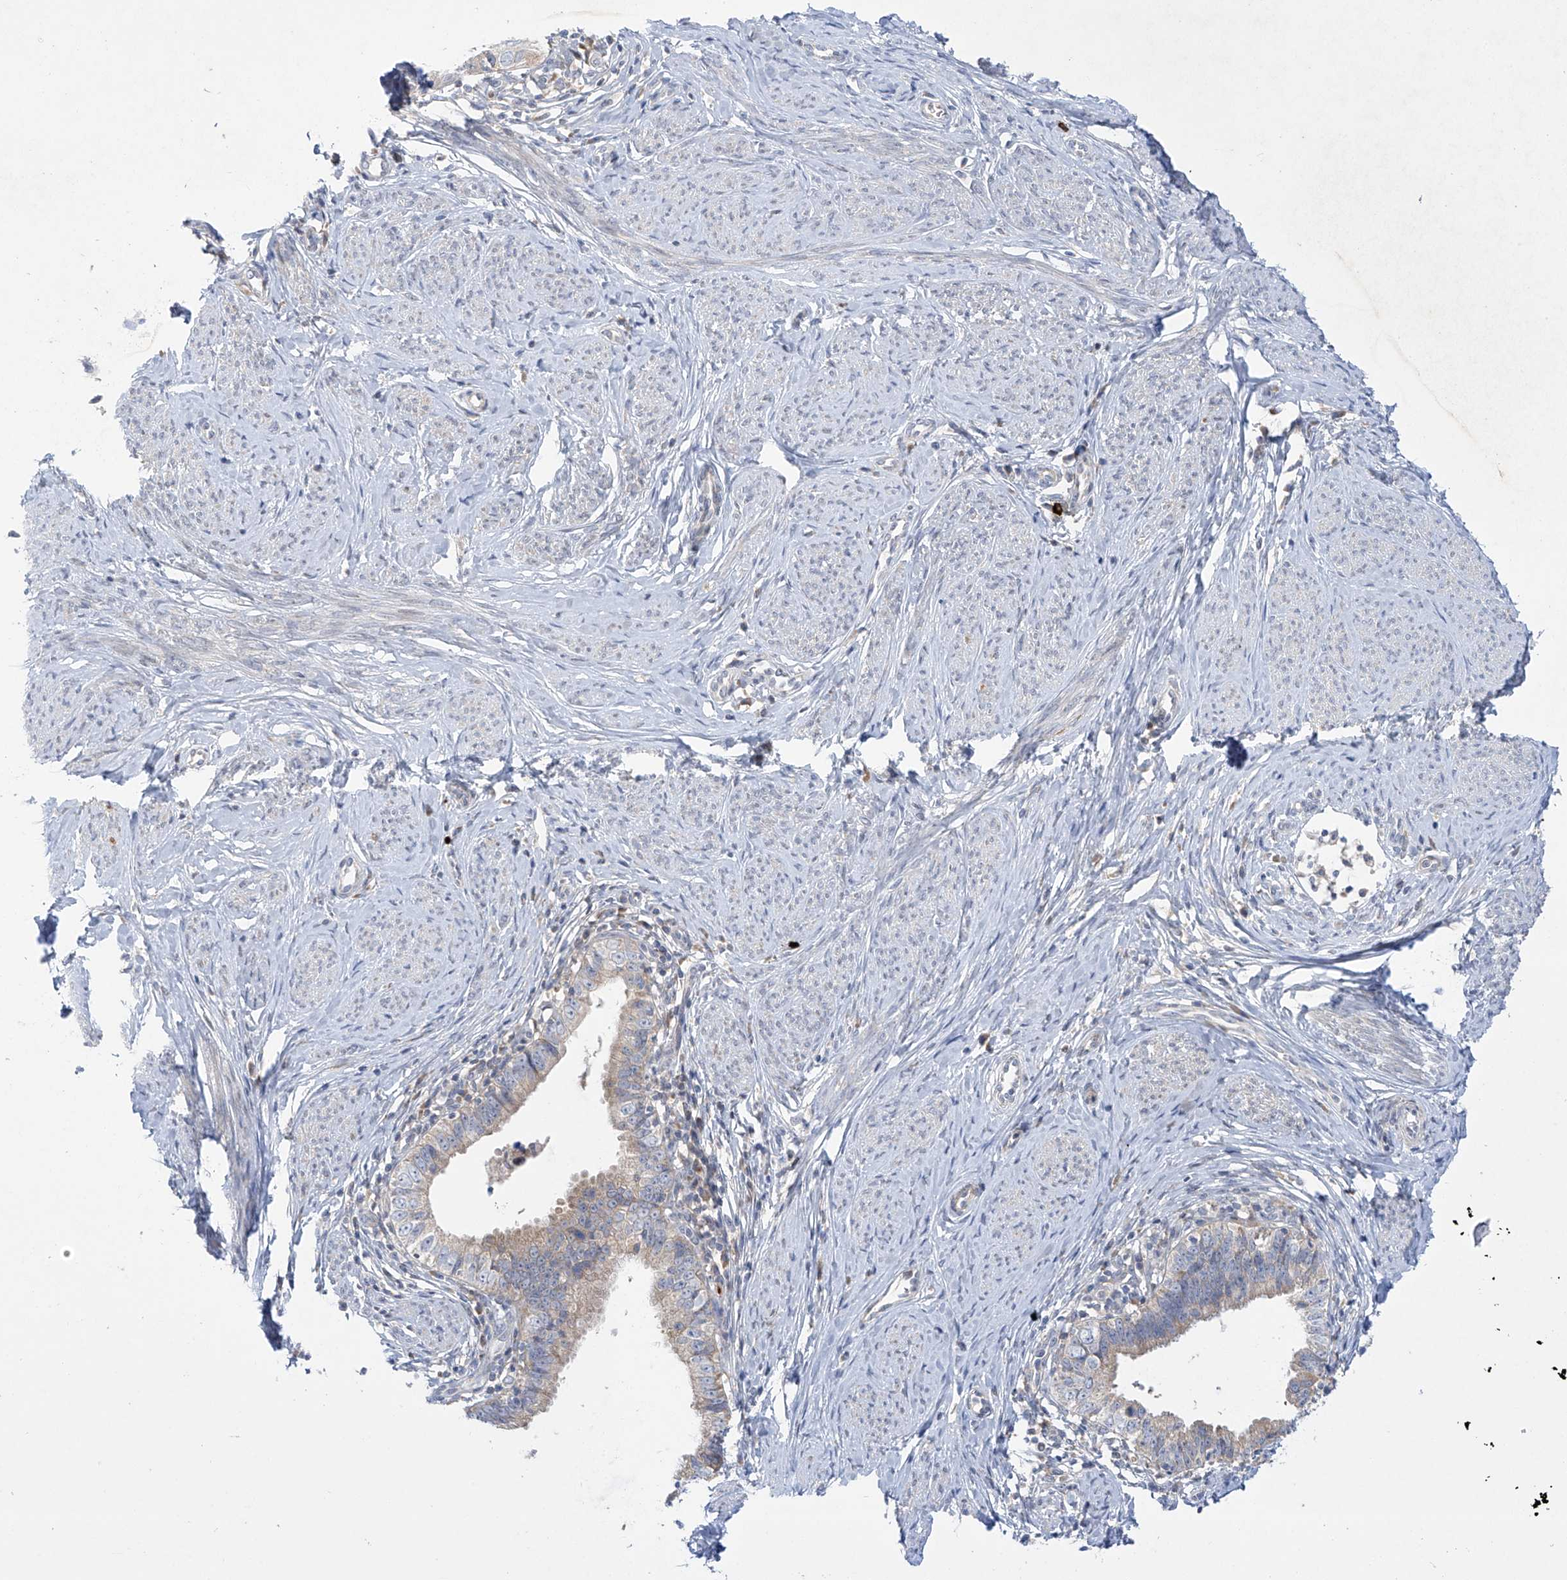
{"staining": {"intensity": "moderate", "quantity": "<25%", "location": "cytoplasmic/membranous"}, "tissue": "cervical cancer", "cell_type": "Tumor cells", "image_type": "cancer", "snomed": [{"axis": "morphology", "description": "Adenocarcinoma, NOS"}, {"axis": "topography", "description": "Cervix"}], "caption": "Immunohistochemical staining of cervical adenocarcinoma displays moderate cytoplasmic/membranous protein positivity in approximately <25% of tumor cells. (Brightfield microscopy of DAB IHC at high magnification).", "gene": "METTL18", "patient": {"sex": "female", "age": 36}}